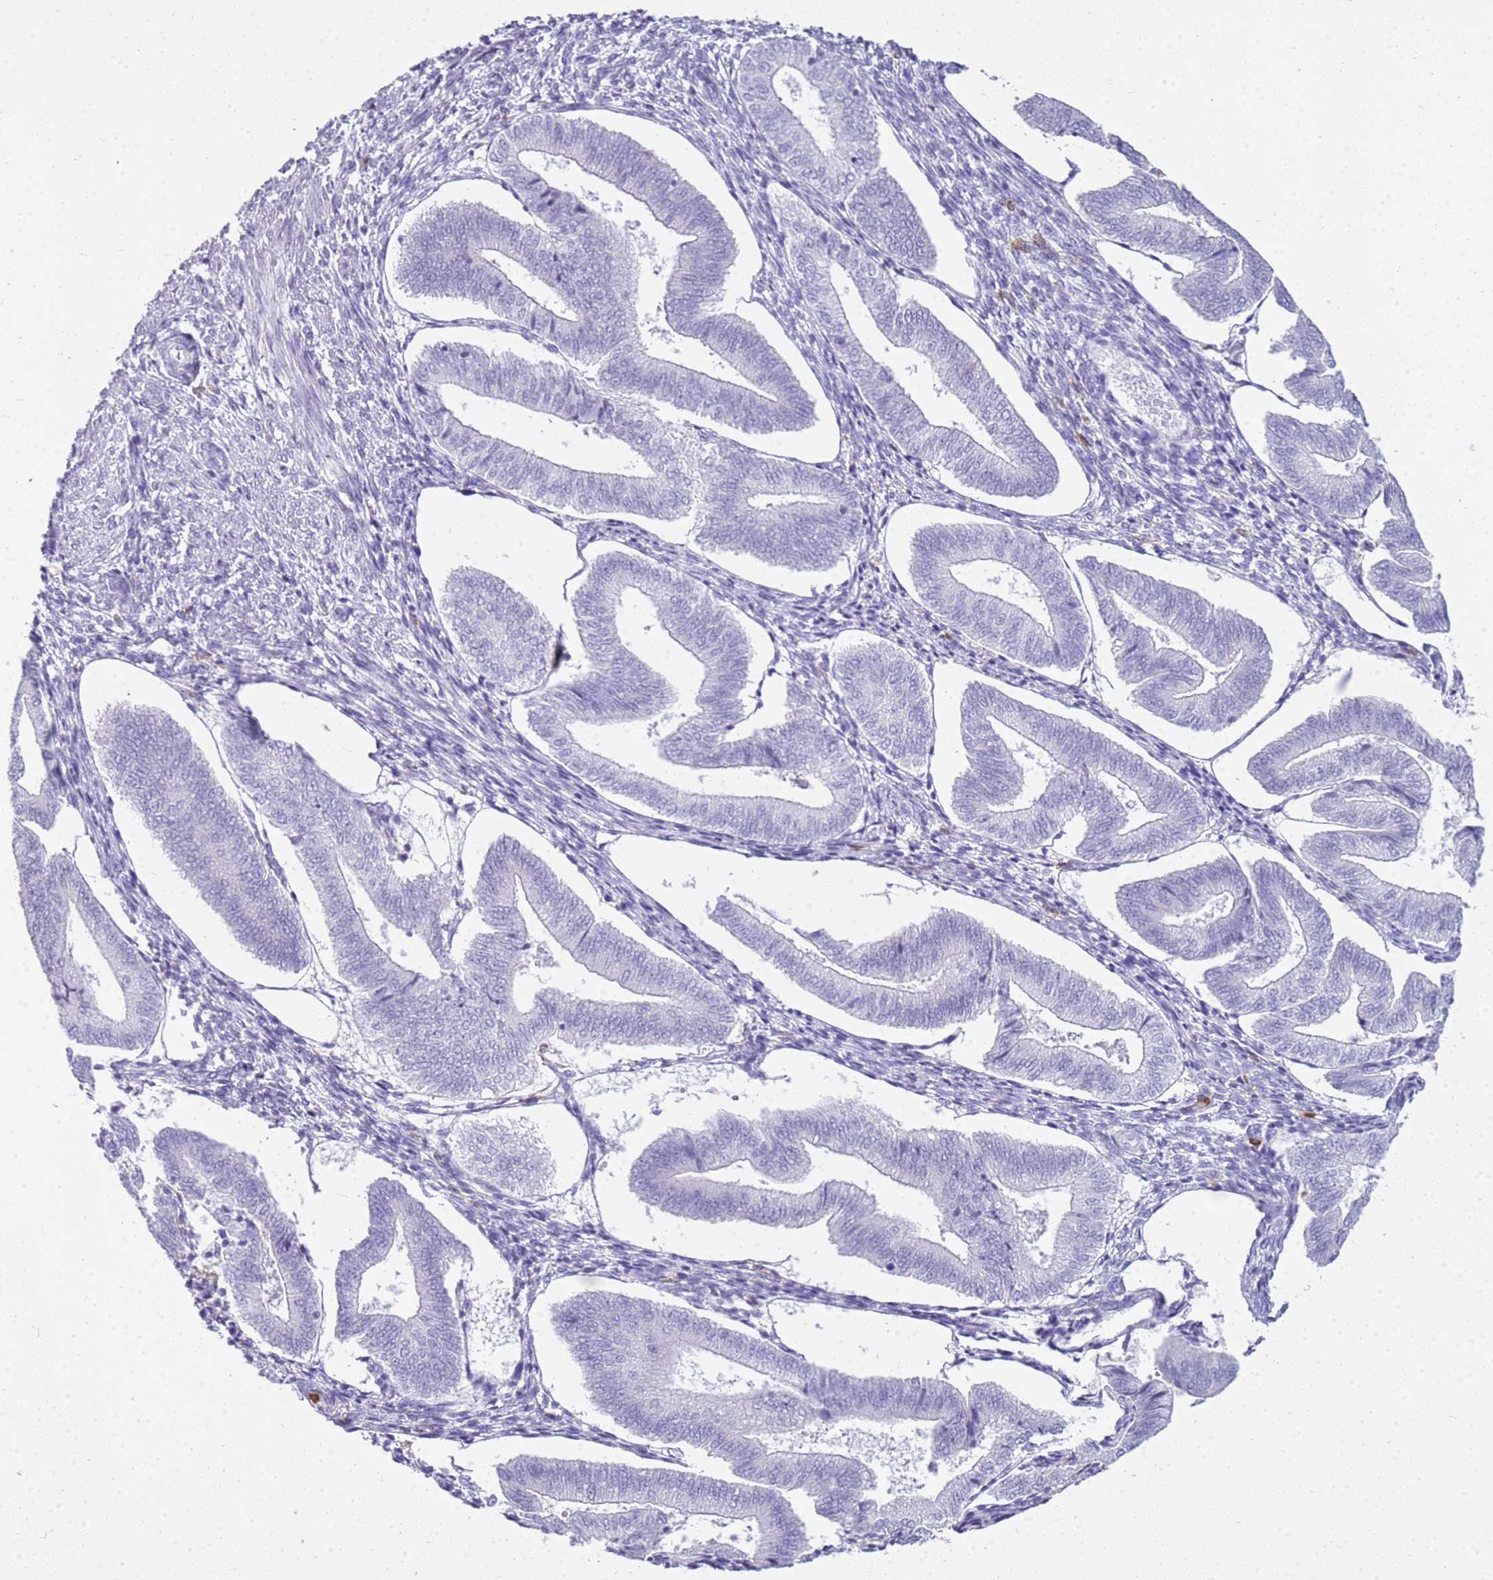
{"staining": {"intensity": "negative", "quantity": "none", "location": "none"}, "tissue": "endometrium", "cell_type": "Cells in endometrial stroma", "image_type": "normal", "snomed": [{"axis": "morphology", "description": "Normal tissue, NOS"}, {"axis": "topography", "description": "Endometrium"}], "caption": "An immunohistochemistry photomicrograph of unremarkable endometrium is shown. There is no staining in cells in endometrial stroma of endometrium.", "gene": "CSTA", "patient": {"sex": "female", "age": 34}}